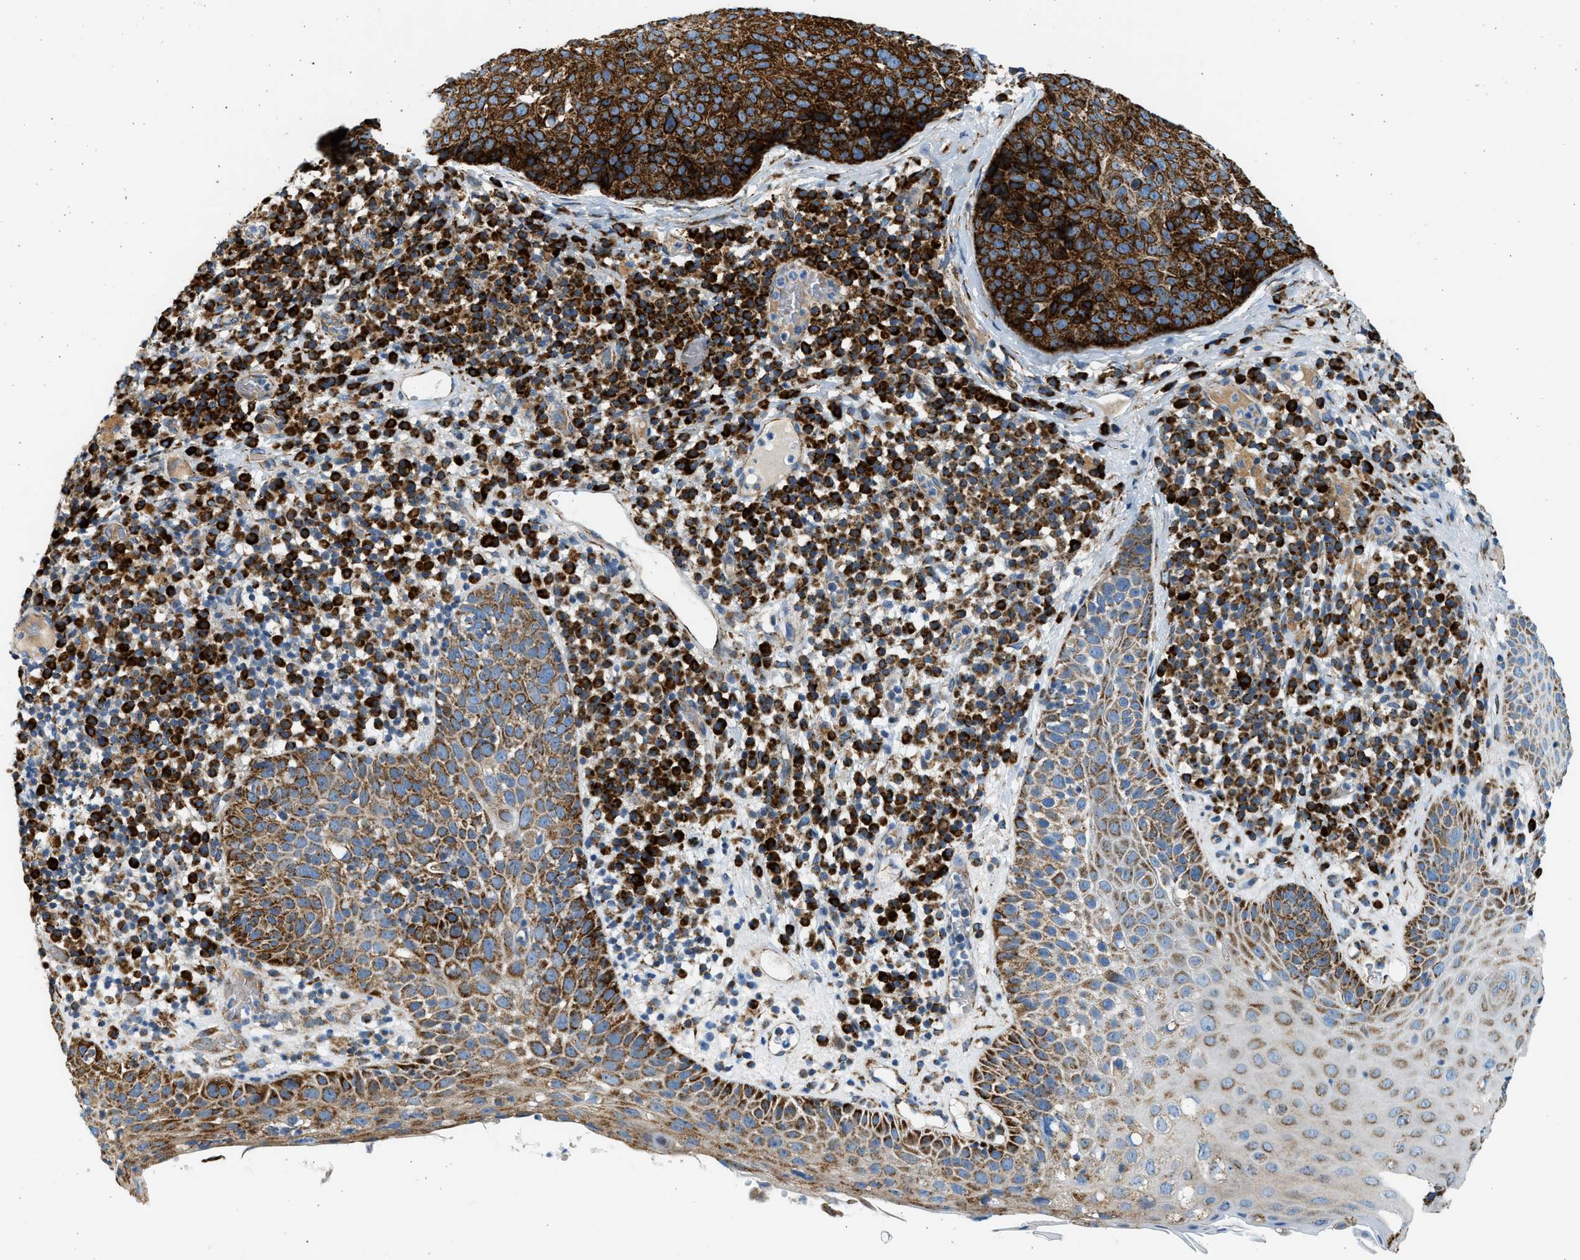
{"staining": {"intensity": "strong", "quantity": ">75%", "location": "cytoplasmic/membranous"}, "tissue": "skin cancer", "cell_type": "Tumor cells", "image_type": "cancer", "snomed": [{"axis": "morphology", "description": "Squamous cell carcinoma in situ, NOS"}, {"axis": "morphology", "description": "Squamous cell carcinoma, NOS"}, {"axis": "topography", "description": "Skin"}], "caption": "Immunohistochemical staining of human squamous cell carcinoma (skin) shows high levels of strong cytoplasmic/membranous protein positivity in about >75% of tumor cells. The staining was performed using DAB (3,3'-diaminobenzidine), with brown indicating positive protein expression. Nuclei are stained blue with hematoxylin.", "gene": "KCNMB3", "patient": {"sex": "male", "age": 93}}